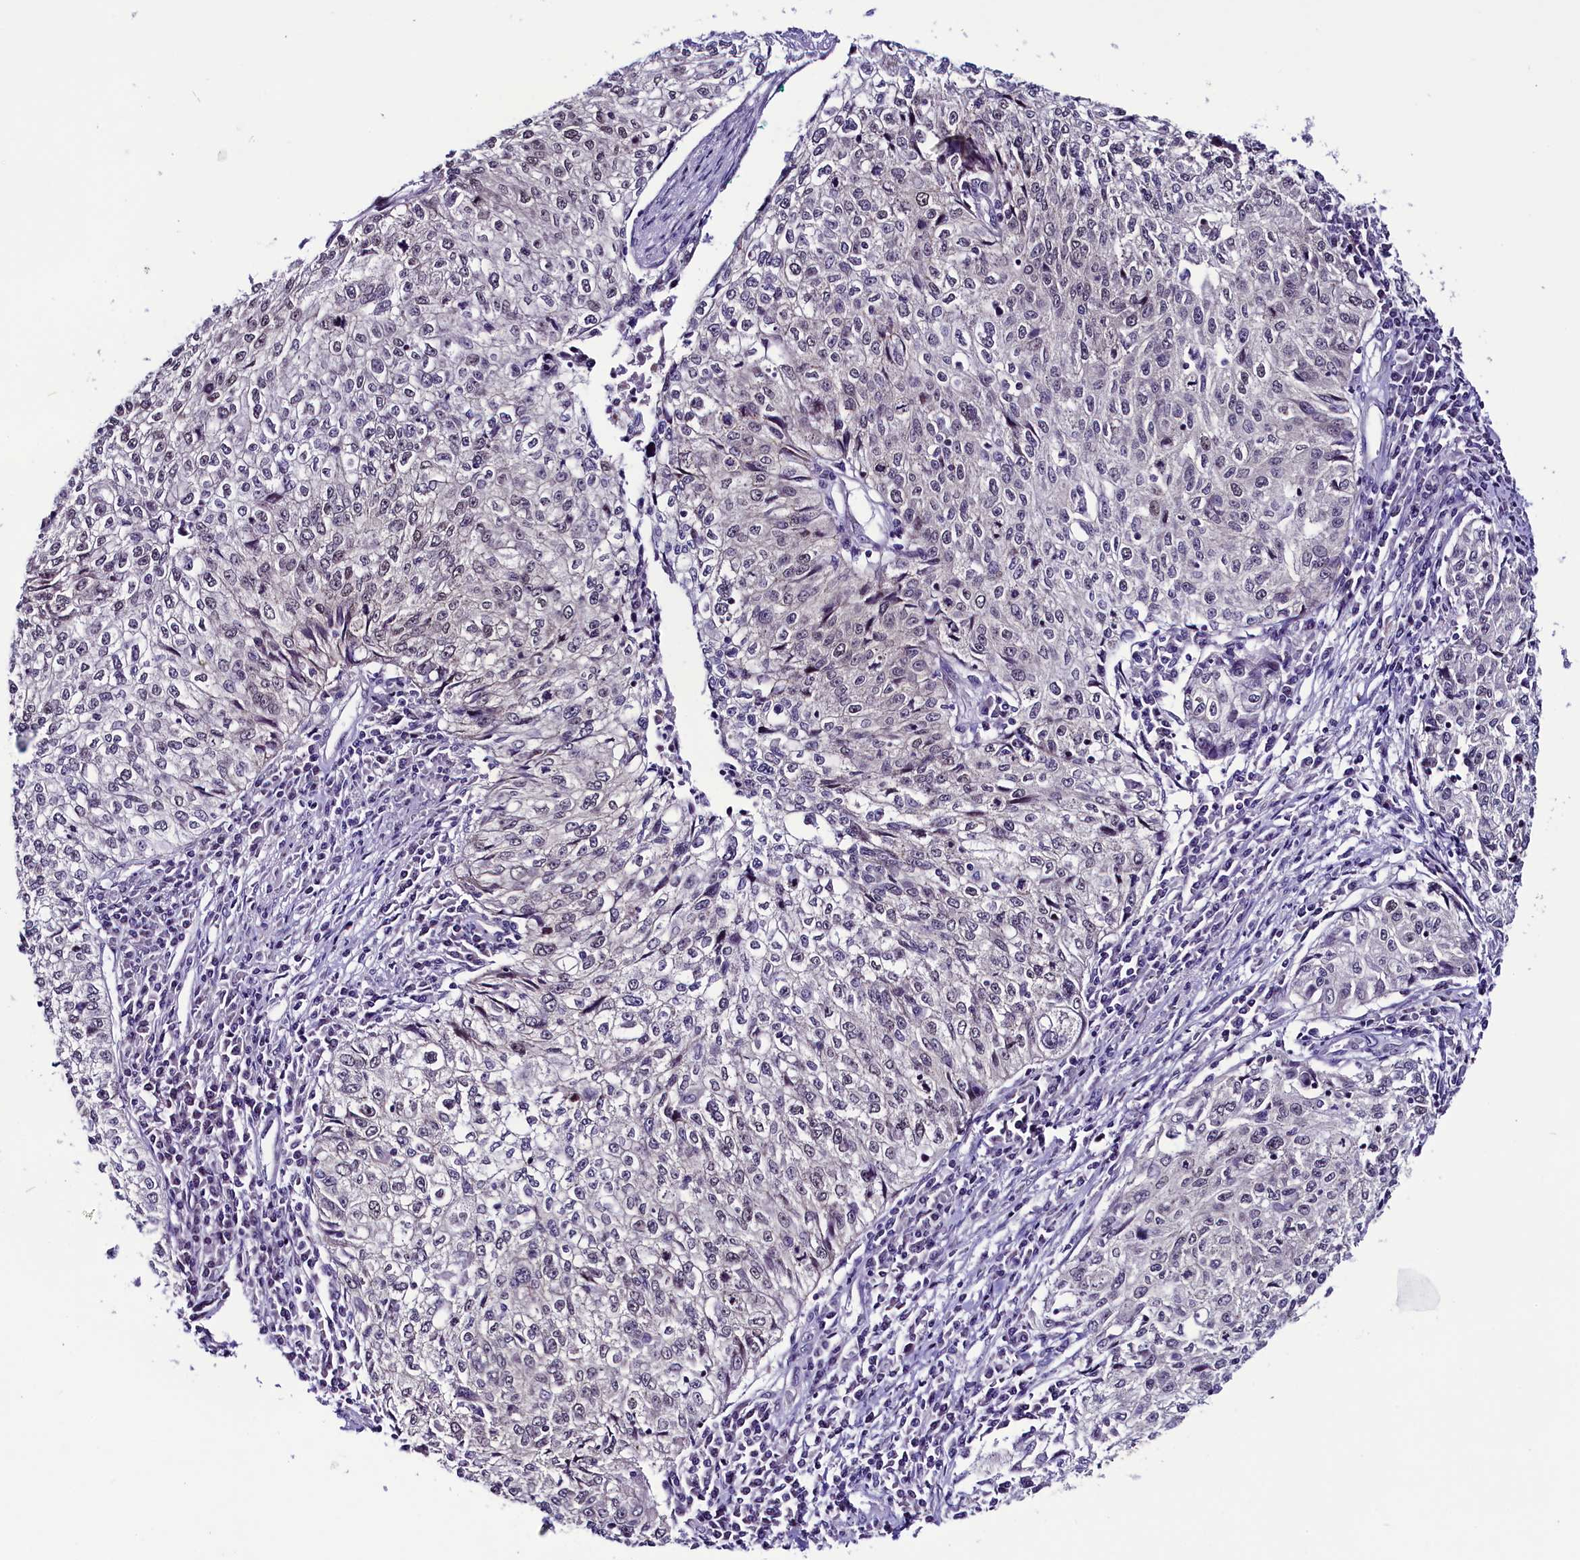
{"staining": {"intensity": "negative", "quantity": "none", "location": "none"}, "tissue": "cervical cancer", "cell_type": "Tumor cells", "image_type": "cancer", "snomed": [{"axis": "morphology", "description": "Squamous cell carcinoma, NOS"}, {"axis": "topography", "description": "Cervix"}], "caption": "A micrograph of squamous cell carcinoma (cervical) stained for a protein reveals no brown staining in tumor cells. (Brightfield microscopy of DAB (3,3'-diaminobenzidine) immunohistochemistry (IHC) at high magnification).", "gene": "CCDC106", "patient": {"sex": "female", "age": 57}}